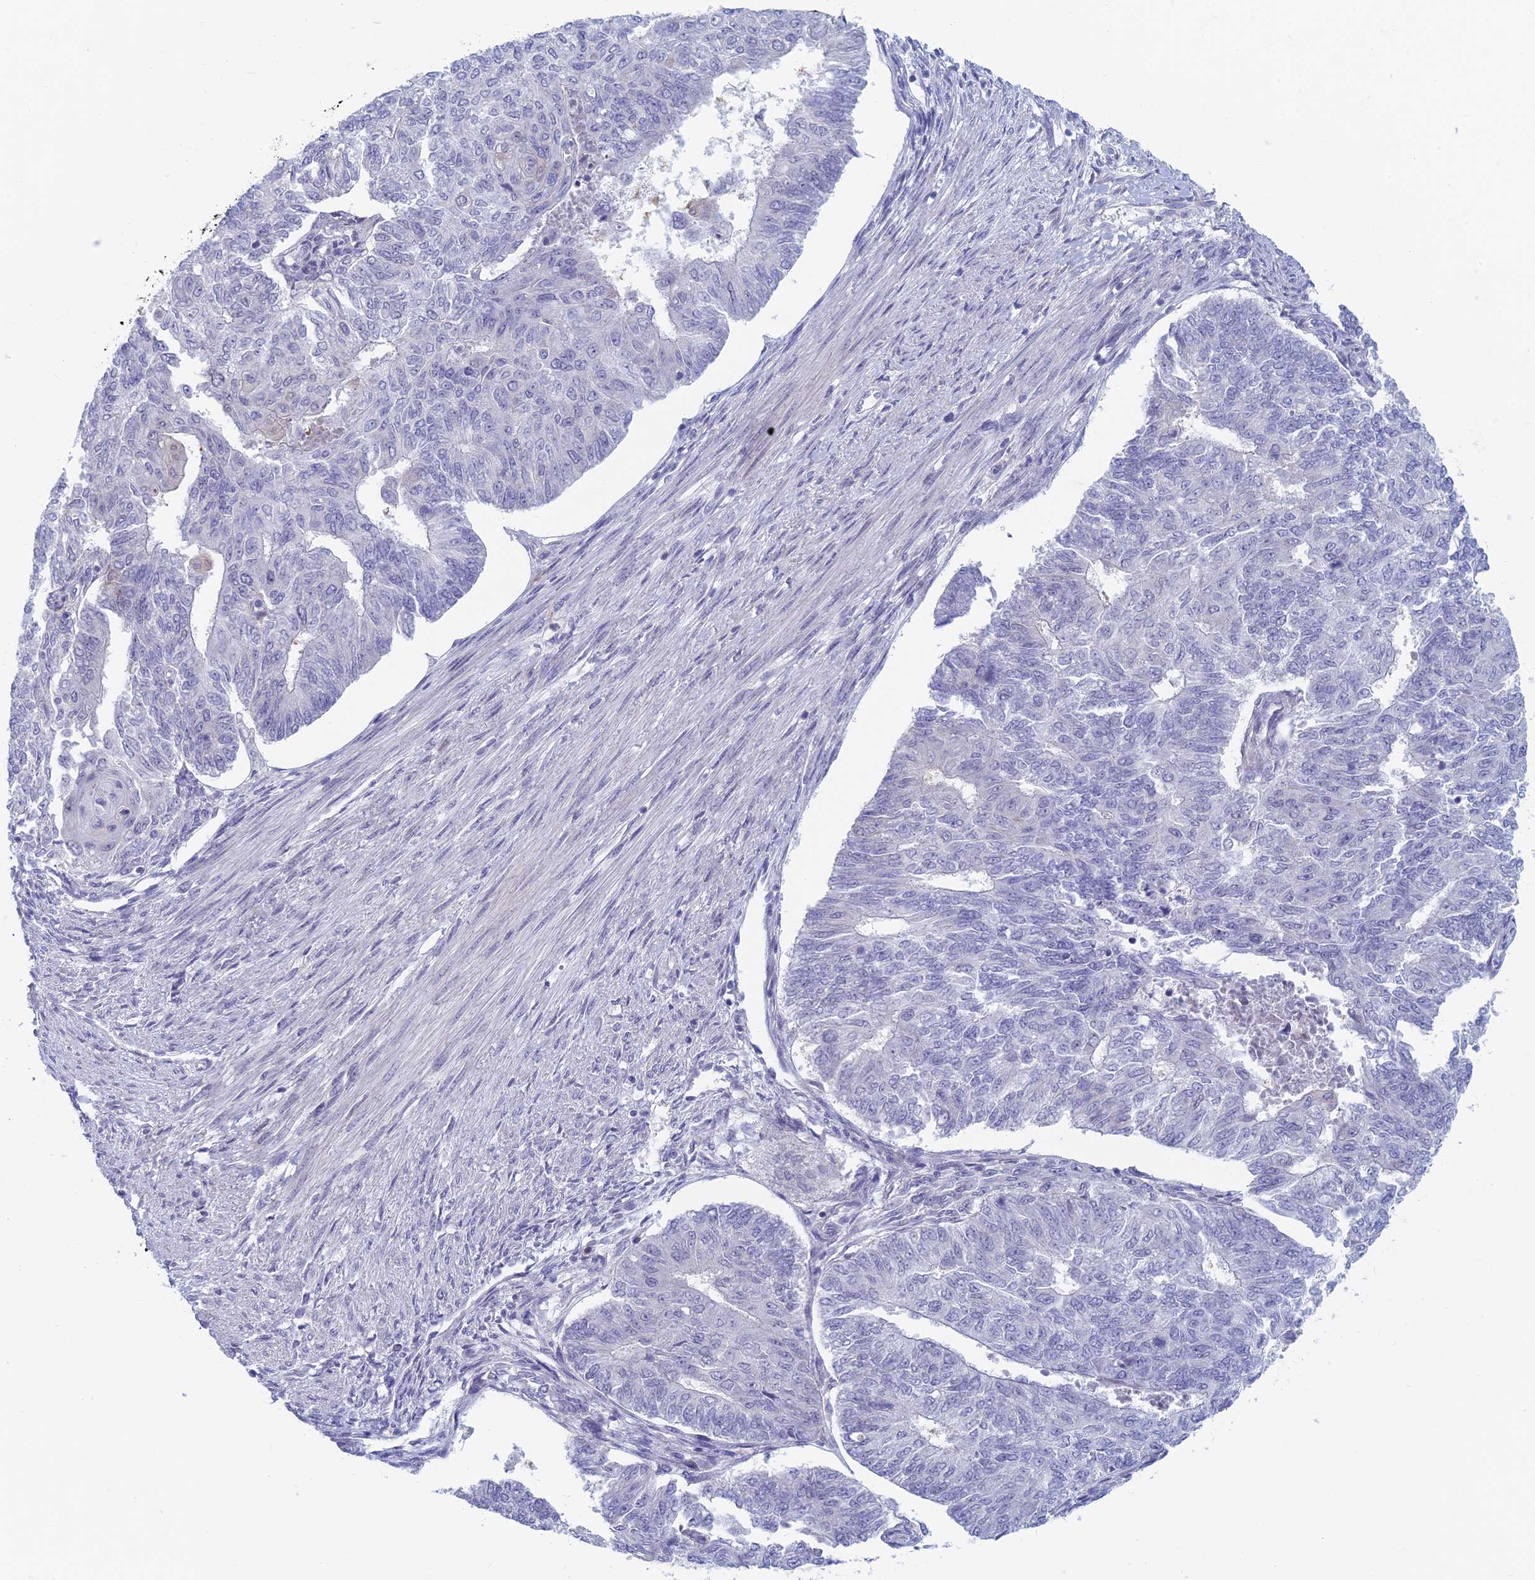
{"staining": {"intensity": "negative", "quantity": "none", "location": "none"}, "tissue": "endometrial cancer", "cell_type": "Tumor cells", "image_type": "cancer", "snomed": [{"axis": "morphology", "description": "Adenocarcinoma, NOS"}, {"axis": "topography", "description": "Endometrium"}], "caption": "There is no significant expression in tumor cells of adenocarcinoma (endometrial).", "gene": "PPP1R26", "patient": {"sex": "female", "age": 32}}